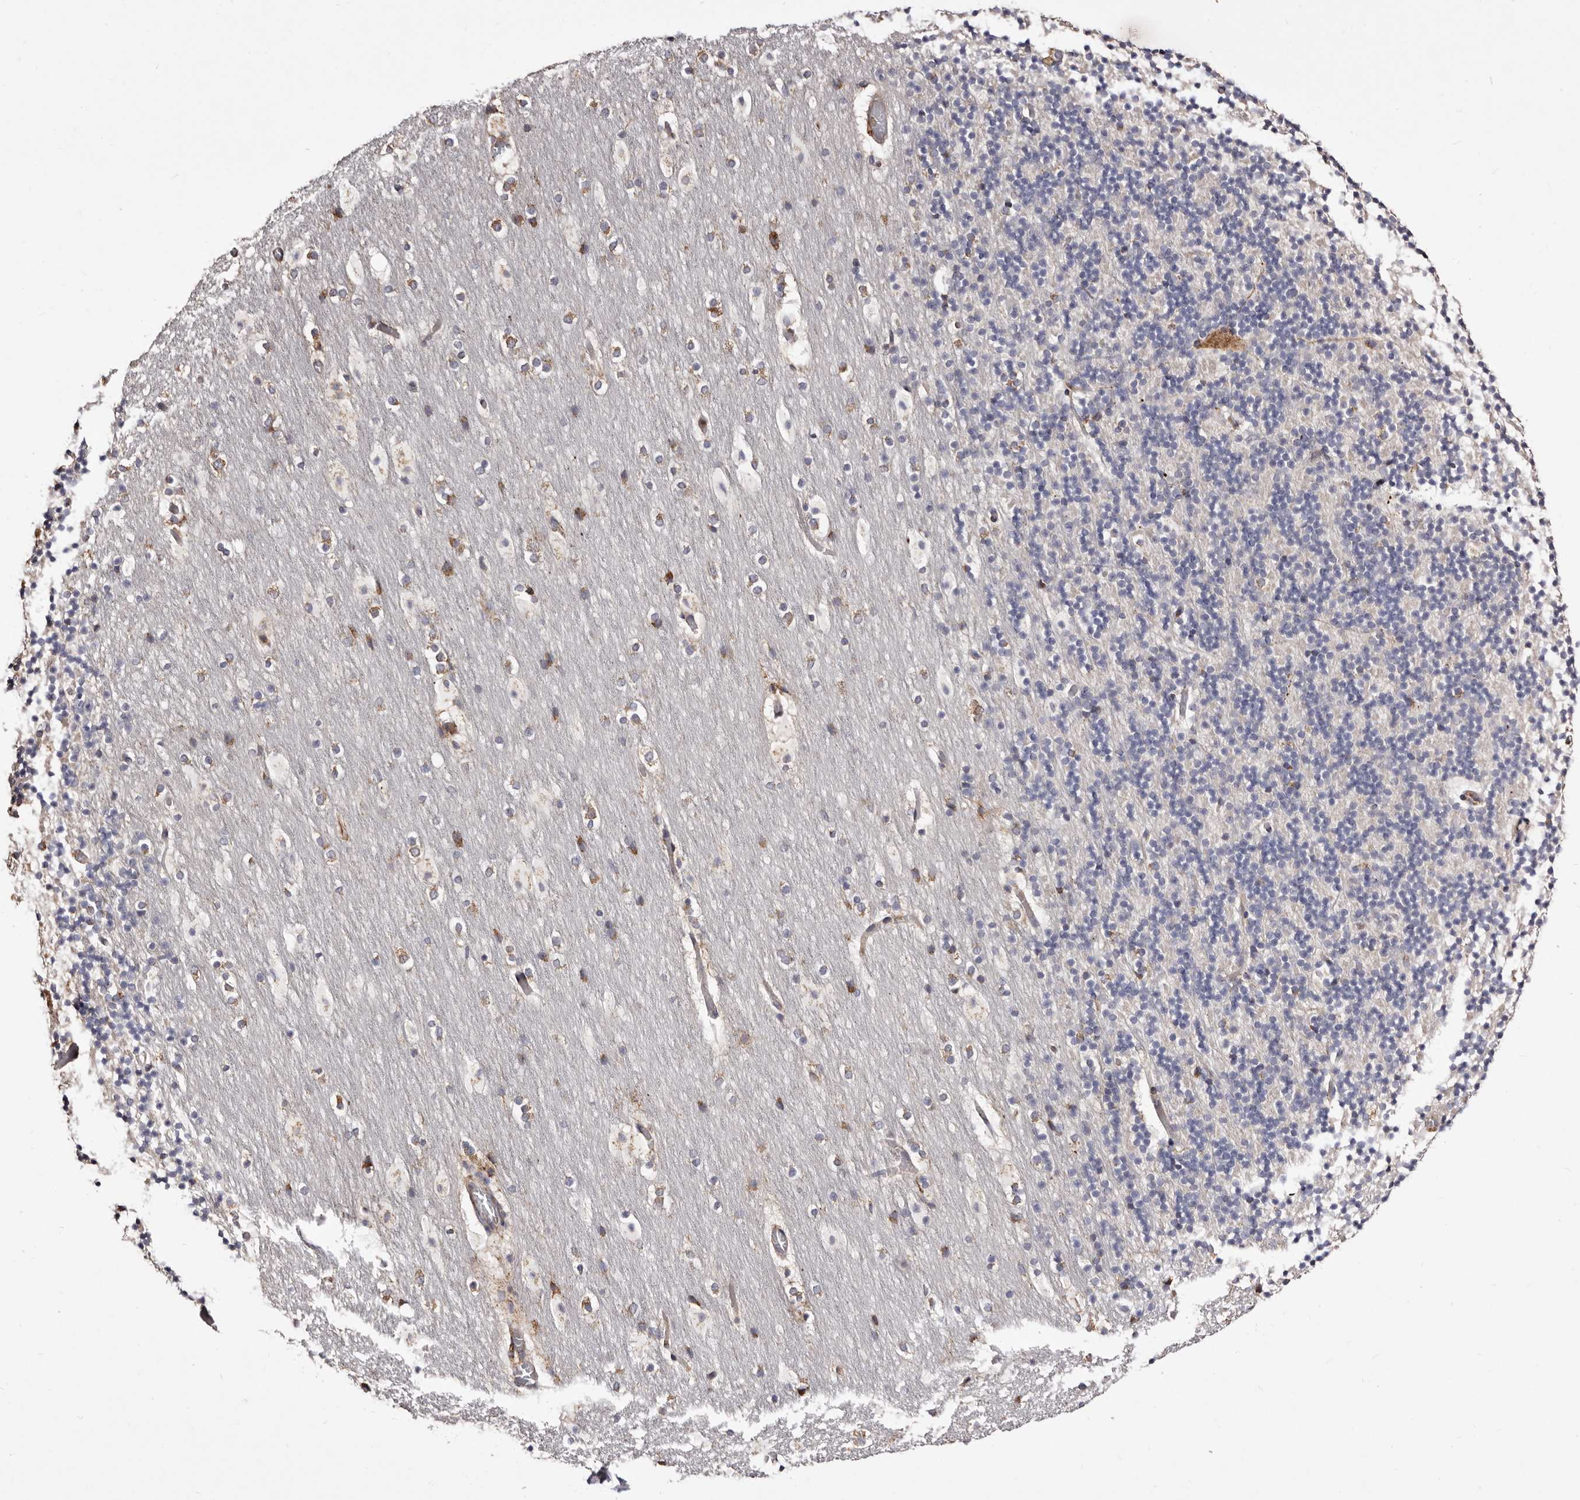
{"staining": {"intensity": "weak", "quantity": "<25%", "location": "cytoplasmic/membranous"}, "tissue": "cerebellum", "cell_type": "Cells in granular layer", "image_type": "normal", "snomed": [{"axis": "morphology", "description": "Normal tissue, NOS"}, {"axis": "topography", "description": "Cerebellum"}], "caption": "High power microscopy histopathology image of an IHC micrograph of unremarkable cerebellum, revealing no significant expression in cells in granular layer.", "gene": "ACBD6", "patient": {"sex": "male", "age": 57}}